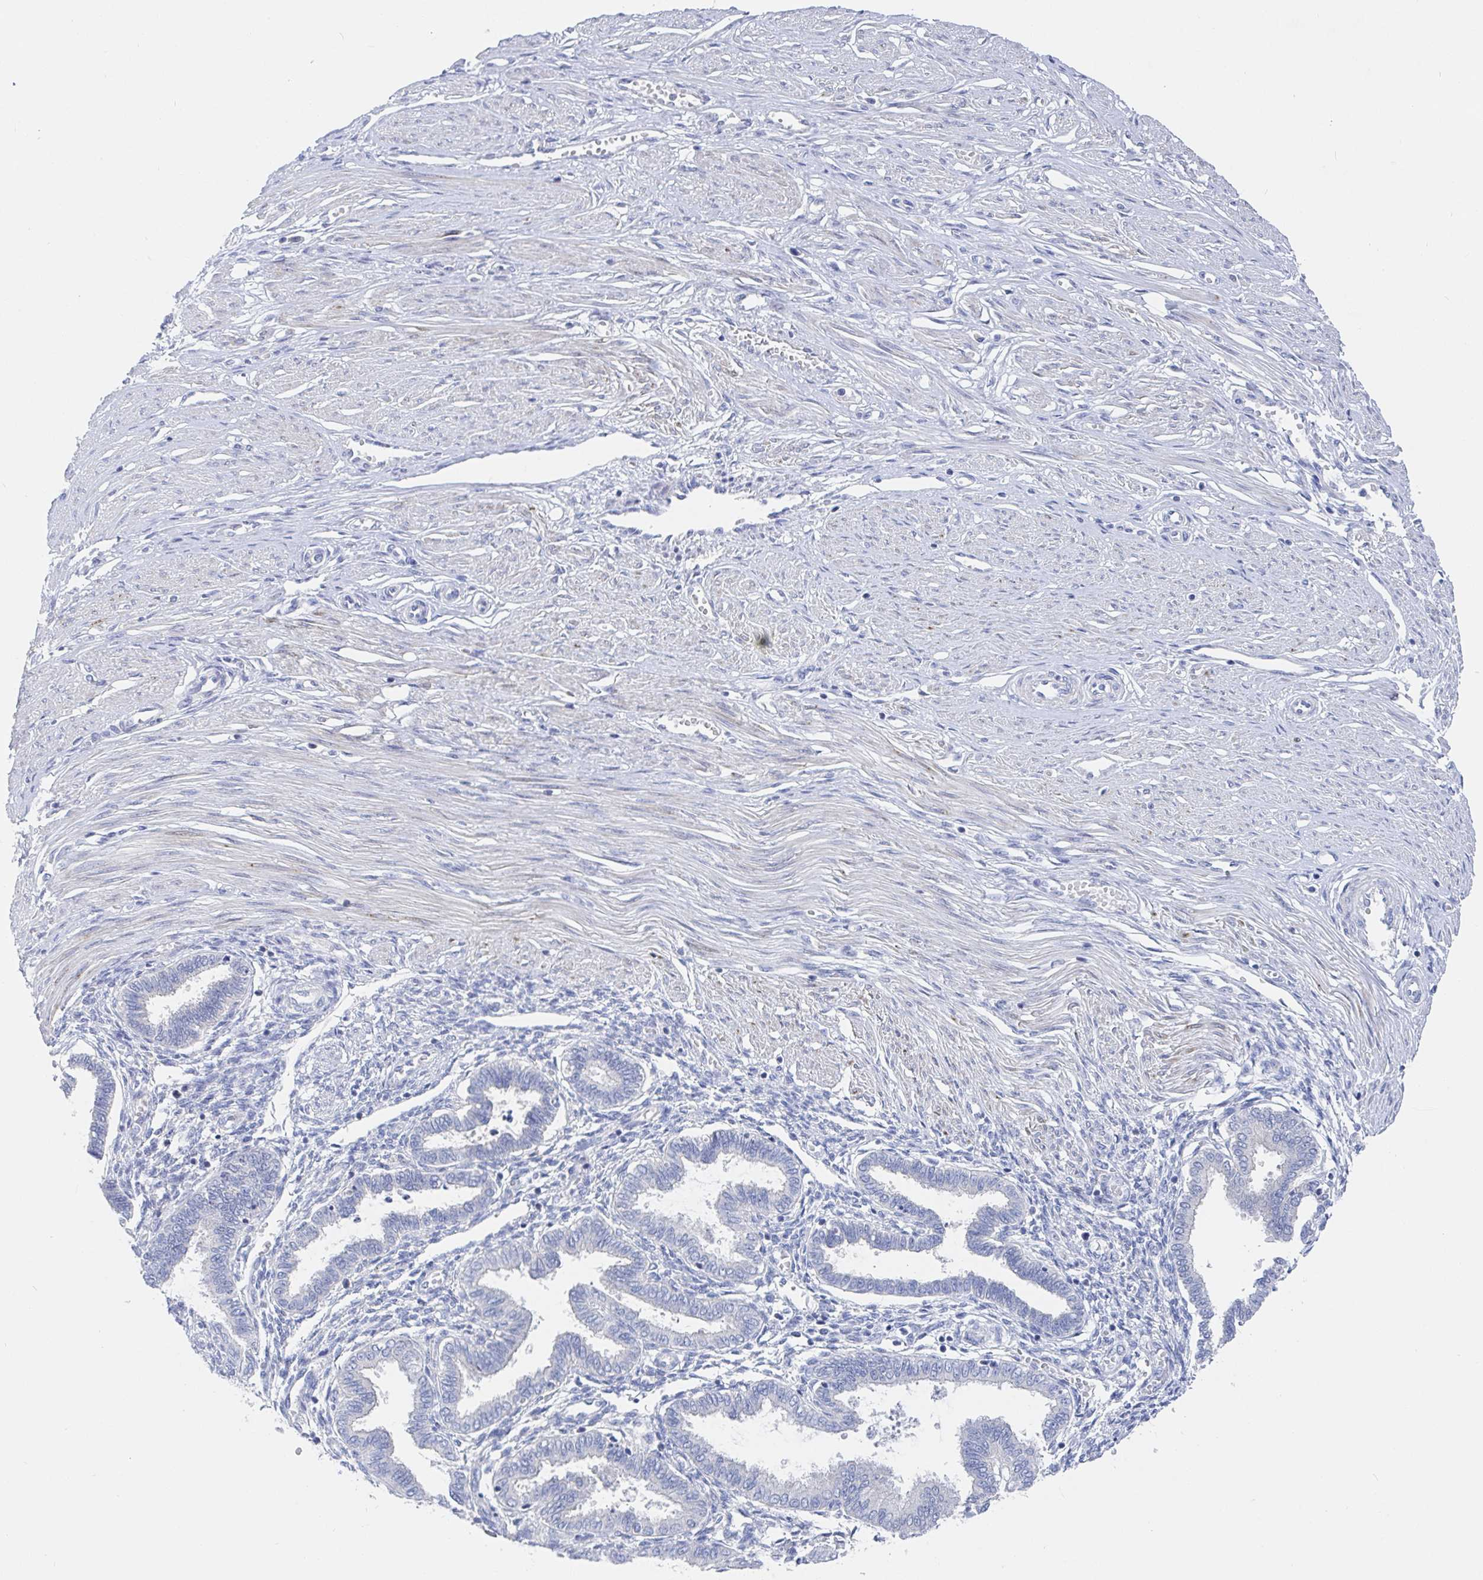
{"staining": {"intensity": "negative", "quantity": "none", "location": "none"}, "tissue": "endometrium", "cell_type": "Cells in endometrial stroma", "image_type": "normal", "snomed": [{"axis": "morphology", "description": "Normal tissue, NOS"}, {"axis": "topography", "description": "Endometrium"}], "caption": "Endometrium stained for a protein using immunohistochemistry (IHC) reveals no staining cells in endometrial stroma.", "gene": "ZNF100", "patient": {"sex": "female", "age": 33}}